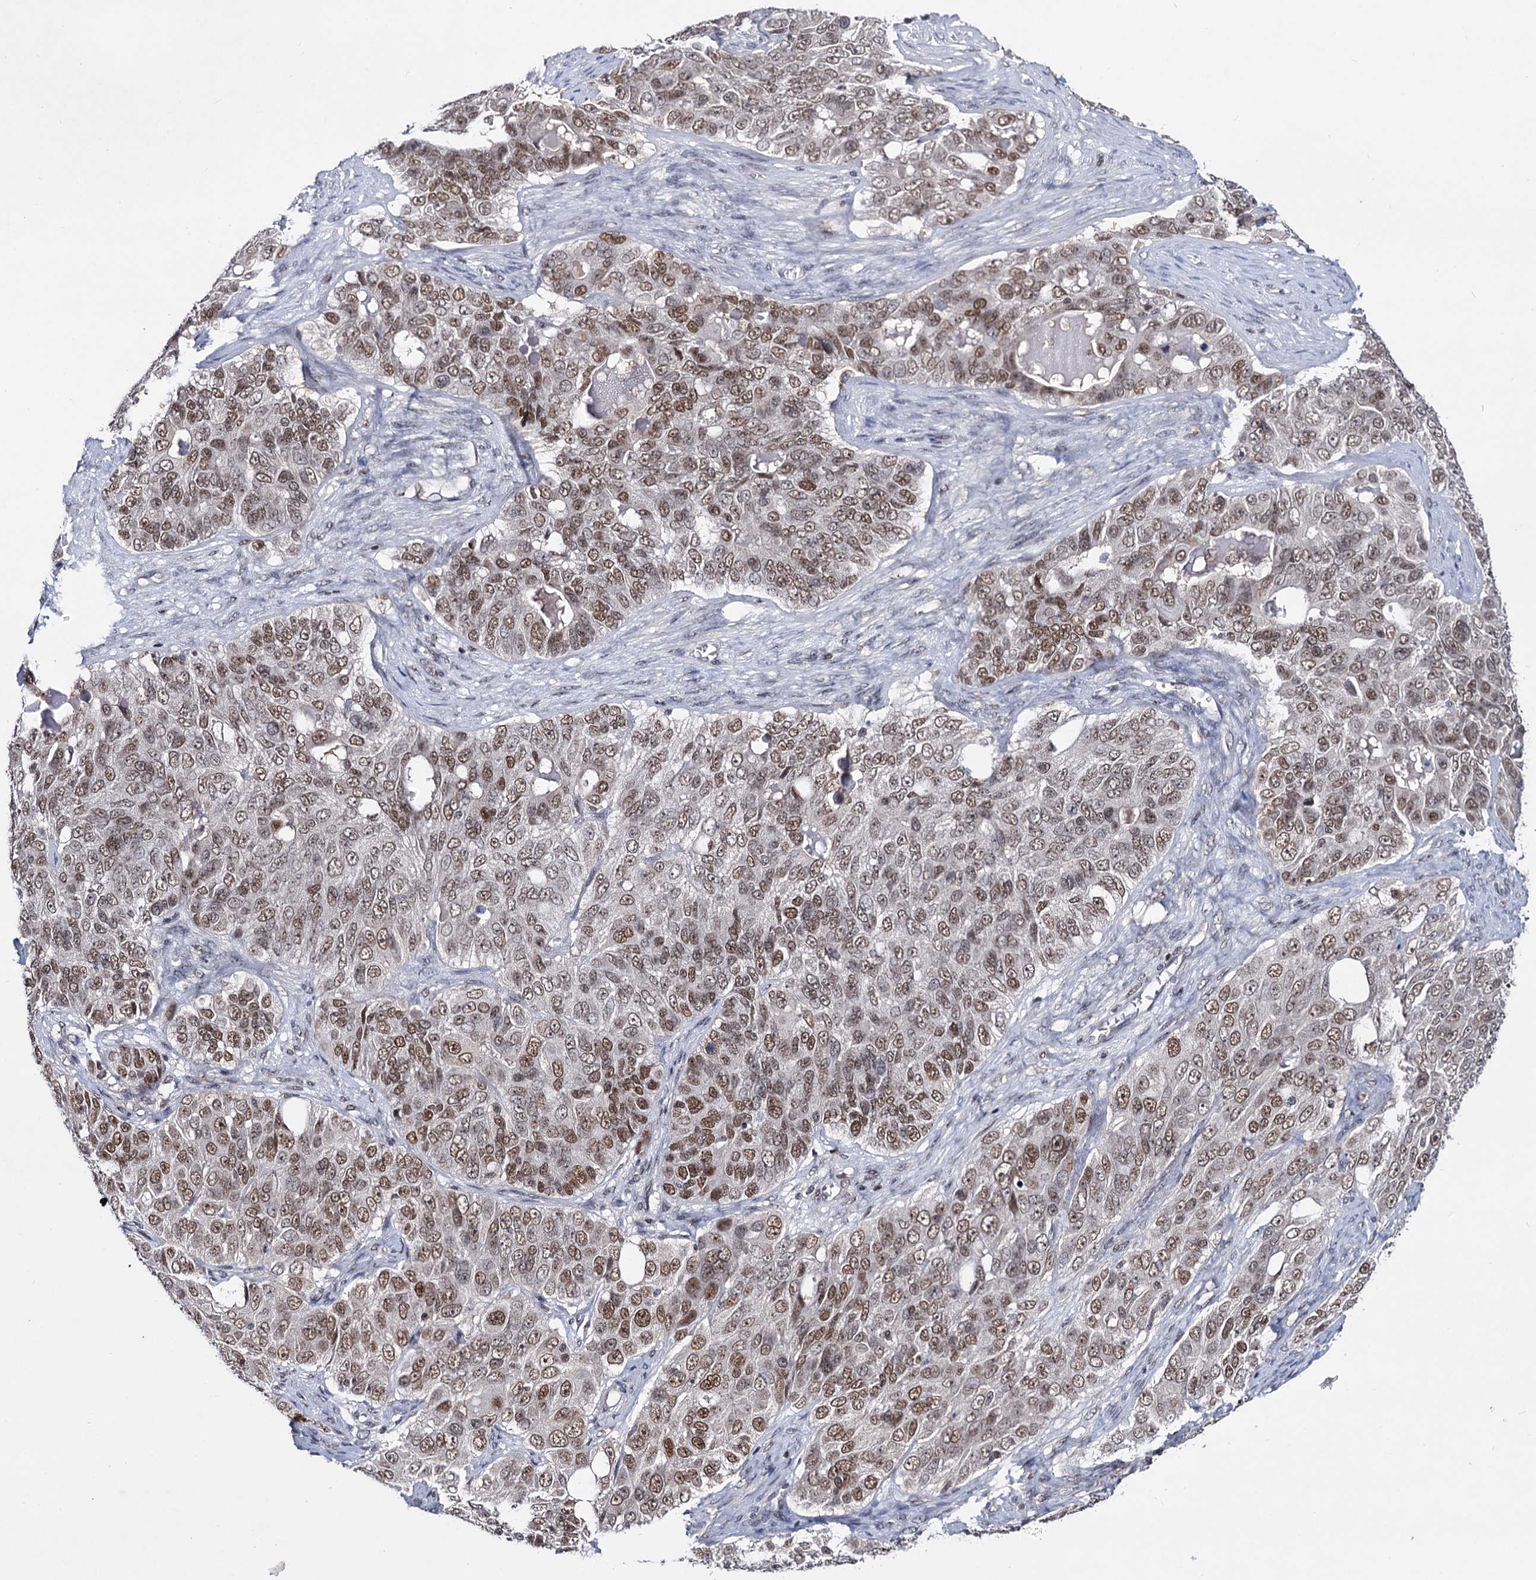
{"staining": {"intensity": "moderate", "quantity": ">75%", "location": "nuclear"}, "tissue": "ovarian cancer", "cell_type": "Tumor cells", "image_type": "cancer", "snomed": [{"axis": "morphology", "description": "Carcinoma, endometroid"}, {"axis": "topography", "description": "Ovary"}], "caption": "Moderate nuclear positivity for a protein is present in approximately >75% of tumor cells of ovarian cancer using IHC.", "gene": "SMCHD1", "patient": {"sex": "female", "age": 51}}